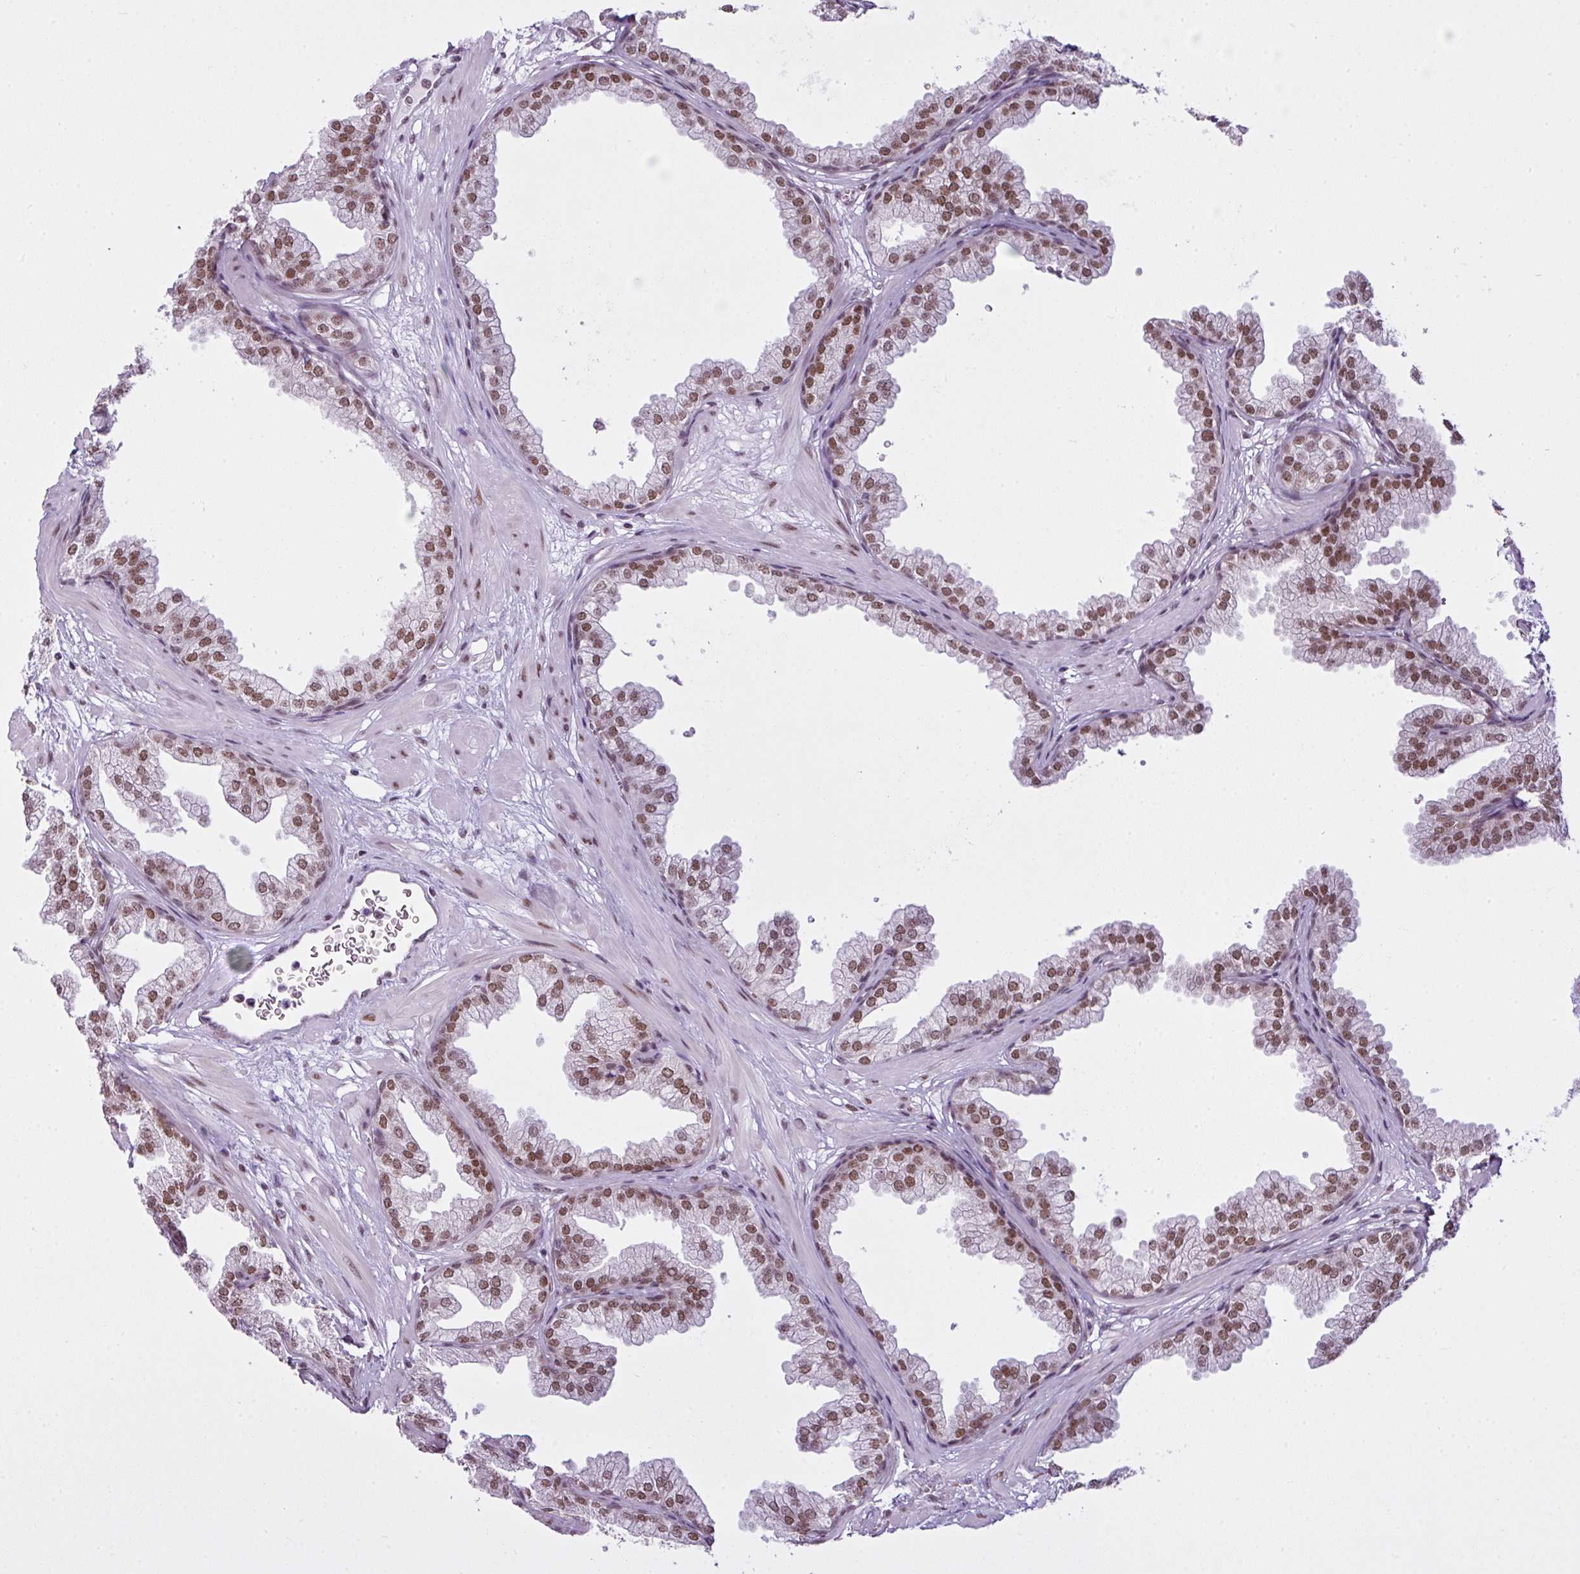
{"staining": {"intensity": "moderate", "quantity": ">75%", "location": "nuclear"}, "tissue": "prostate", "cell_type": "Glandular cells", "image_type": "normal", "snomed": [{"axis": "morphology", "description": "Normal tissue, NOS"}, {"axis": "topography", "description": "Prostate"}], "caption": "Glandular cells show medium levels of moderate nuclear staining in approximately >75% of cells in unremarkable human prostate.", "gene": "ARL6IP4", "patient": {"sex": "male", "age": 37}}